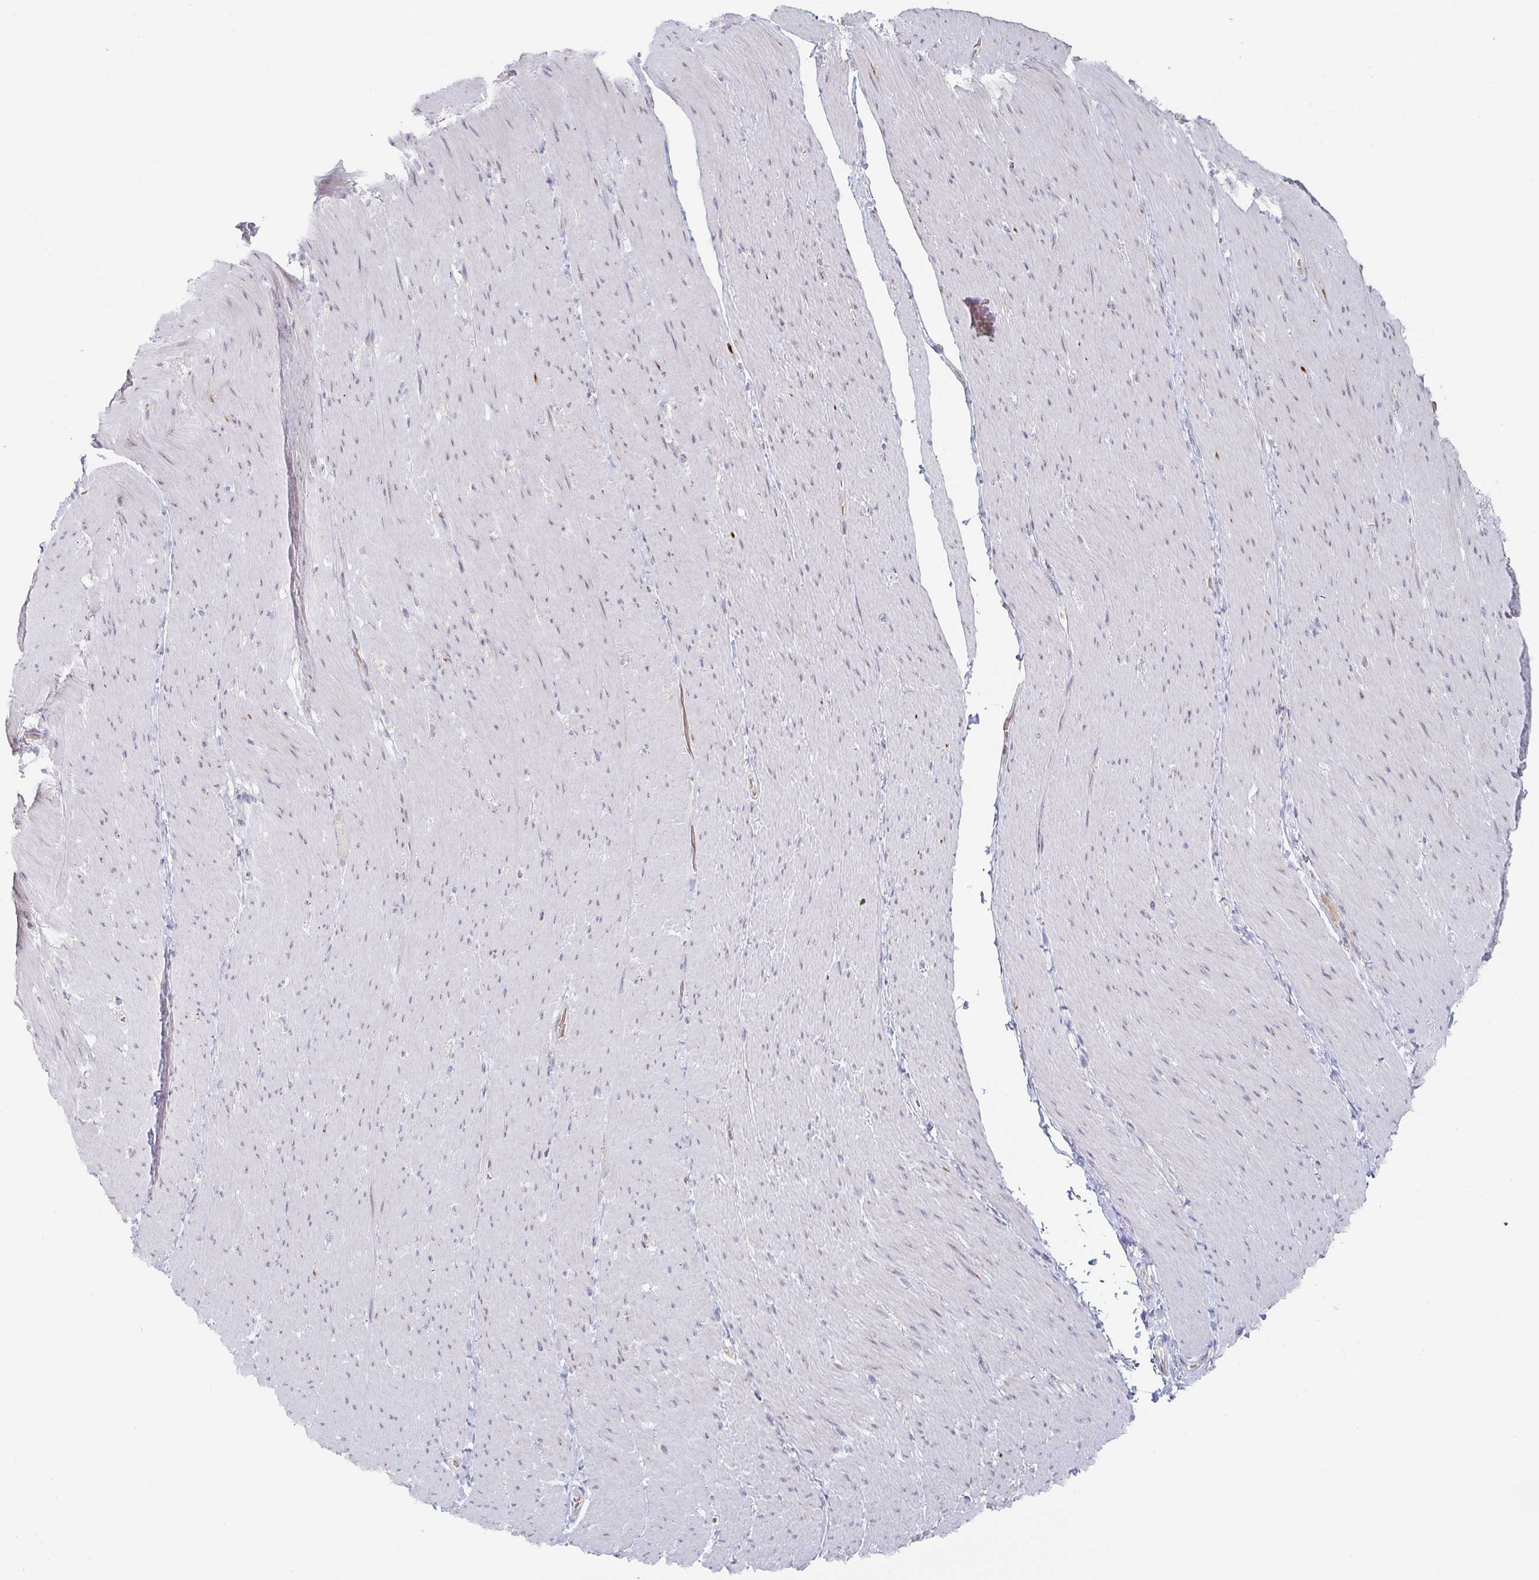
{"staining": {"intensity": "weak", "quantity": "<25%", "location": "cytoplasmic/membranous"}, "tissue": "smooth muscle", "cell_type": "Smooth muscle cells", "image_type": "normal", "snomed": [{"axis": "morphology", "description": "Normal tissue, NOS"}, {"axis": "topography", "description": "Smooth muscle"}, {"axis": "topography", "description": "Rectum"}], "caption": "The immunohistochemistry image has no significant staining in smooth muscle cells of smooth muscle. Nuclei are stained in blue.", "gene": "ZNF526", "patient": {"sex": "male", "age": 53}}